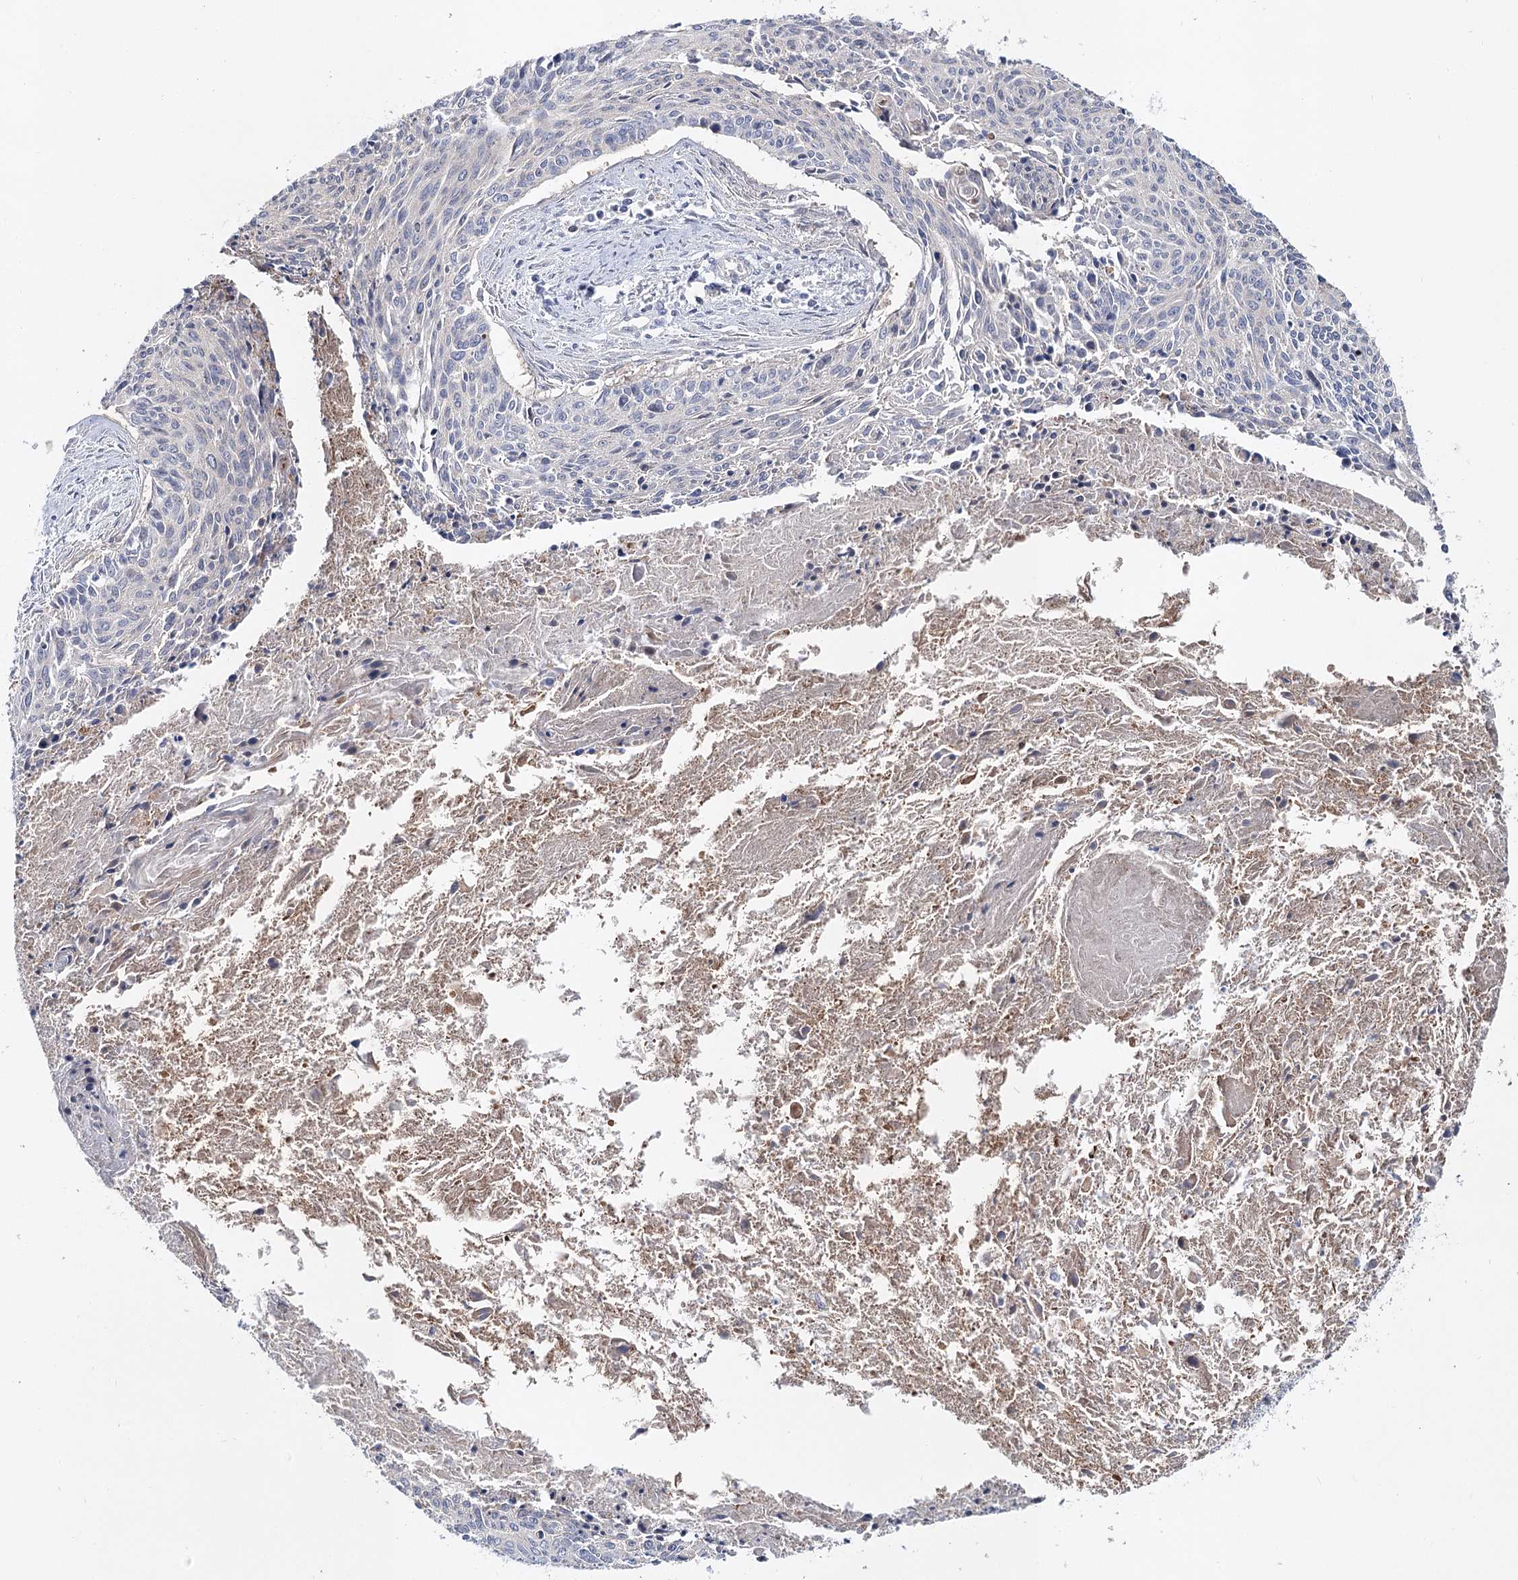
{"staining": {"intensity": "negative", "quantity": "none", "location": "none"}, "tissue": "cervical cancer", "cell_type": "Tumor cells", "image_type": "cancer", "snomed": [{"axis": "morphology", "description": "Squamous cell carcinoma, NOS"}, {"axis": "topography", "description": "Cervix"}], "caption": "This is an immunohistochemistry (IHC) image of human cervical cancer (squamous cell carcinoma). There is no positivity in tumor cells.", "gene": "UGP2", "patient": {"sex": "female", "age": 55}}